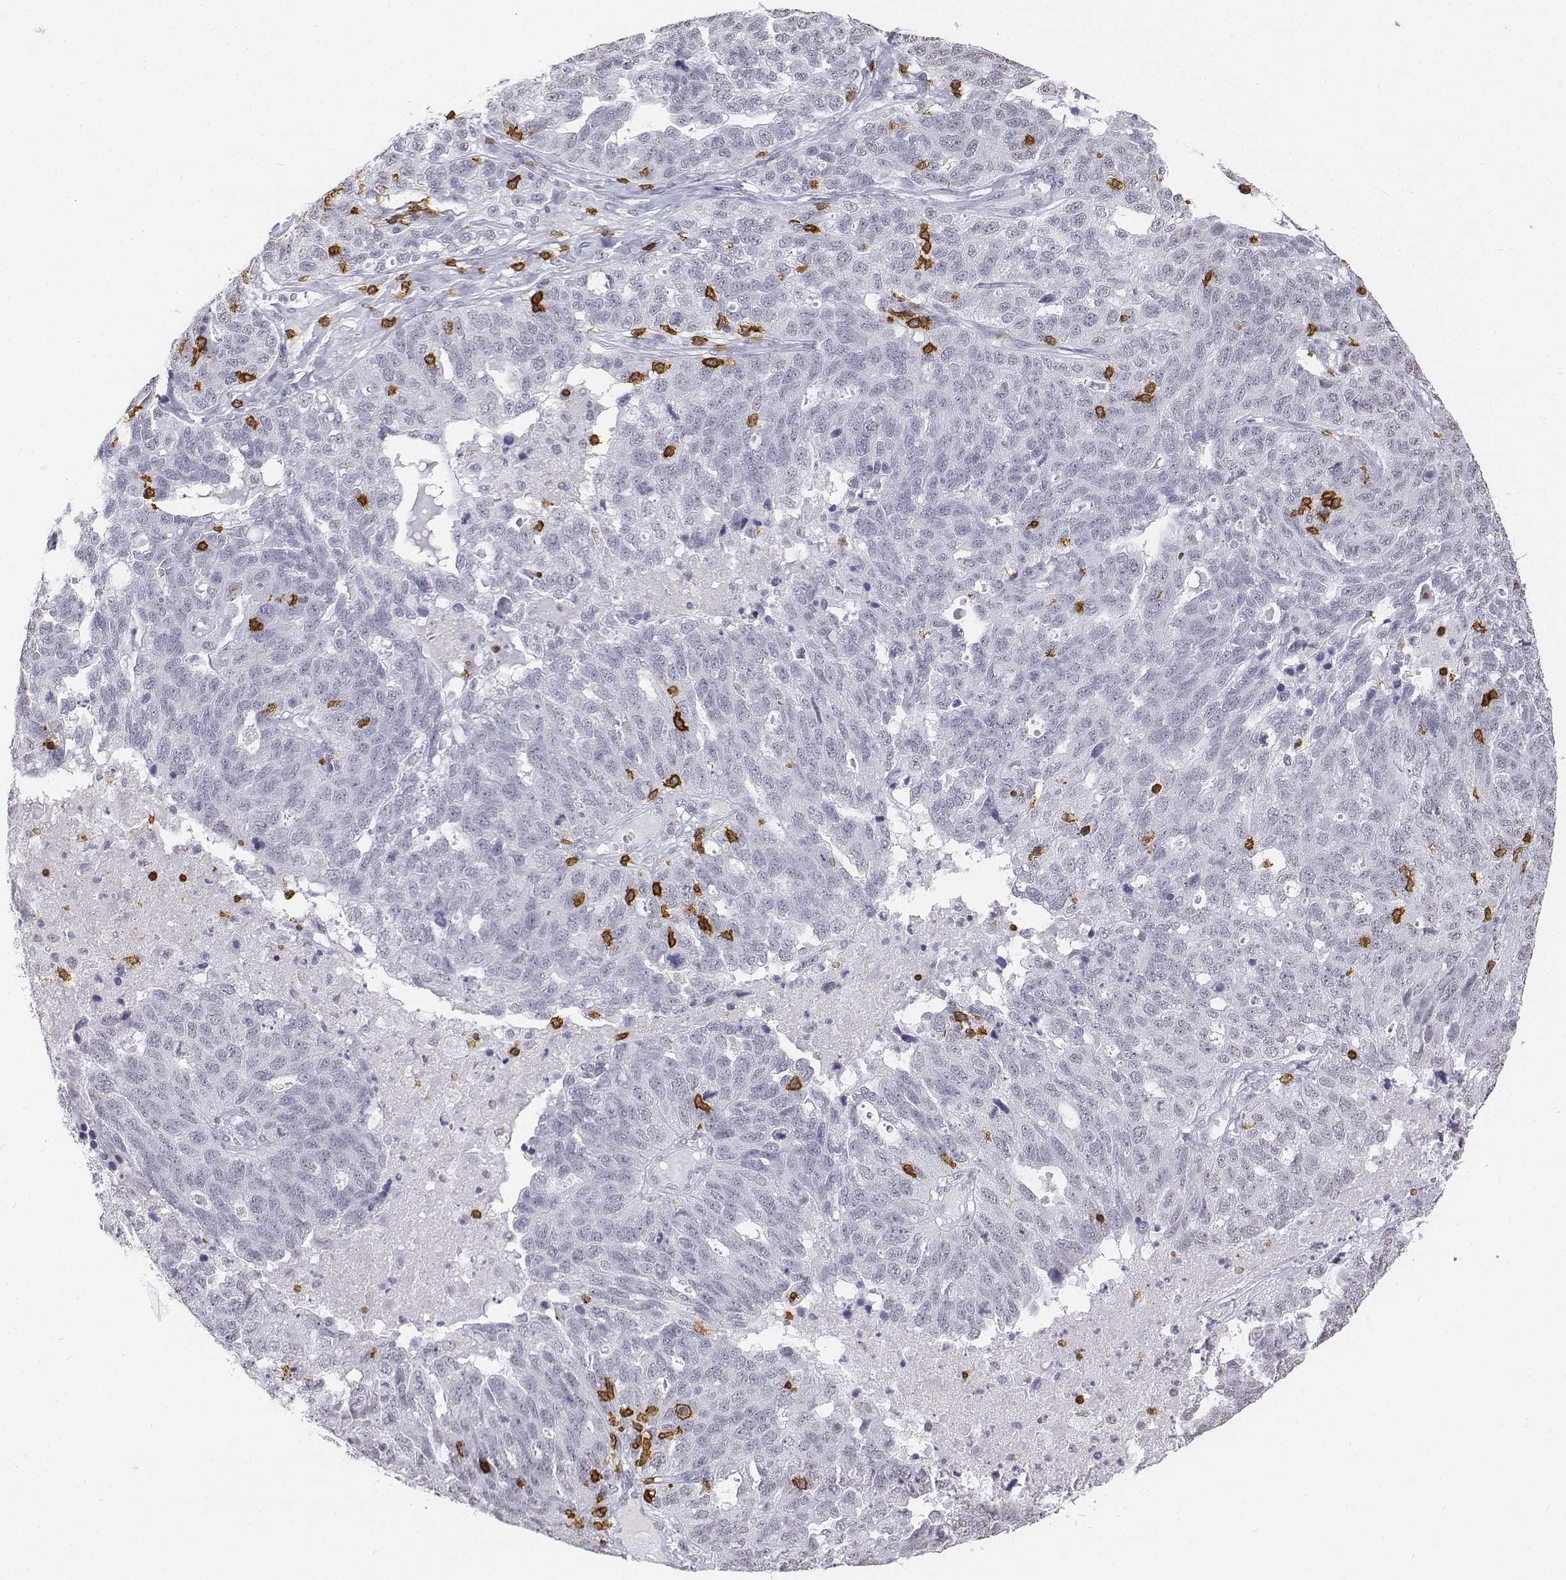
{"staining": {"intensity": "negative", "quantity": "none", "location": "none"}, "tissue": "ovarian cancer", "cell_type": "Tumor cells", "image_type": "cancer", "snomed": [{"axis": "morphology", "description": "Cystadenocarcinoma, serous, NOS"}, {"axis": "topography", "description": "Ovary"}], "caption": "The histopathology image shows no significant staining in tumor cells of ovarian serous cystadenocarcinoma.", "gene": "CD3E", "patient": {"sex": "female", "age": 71}}